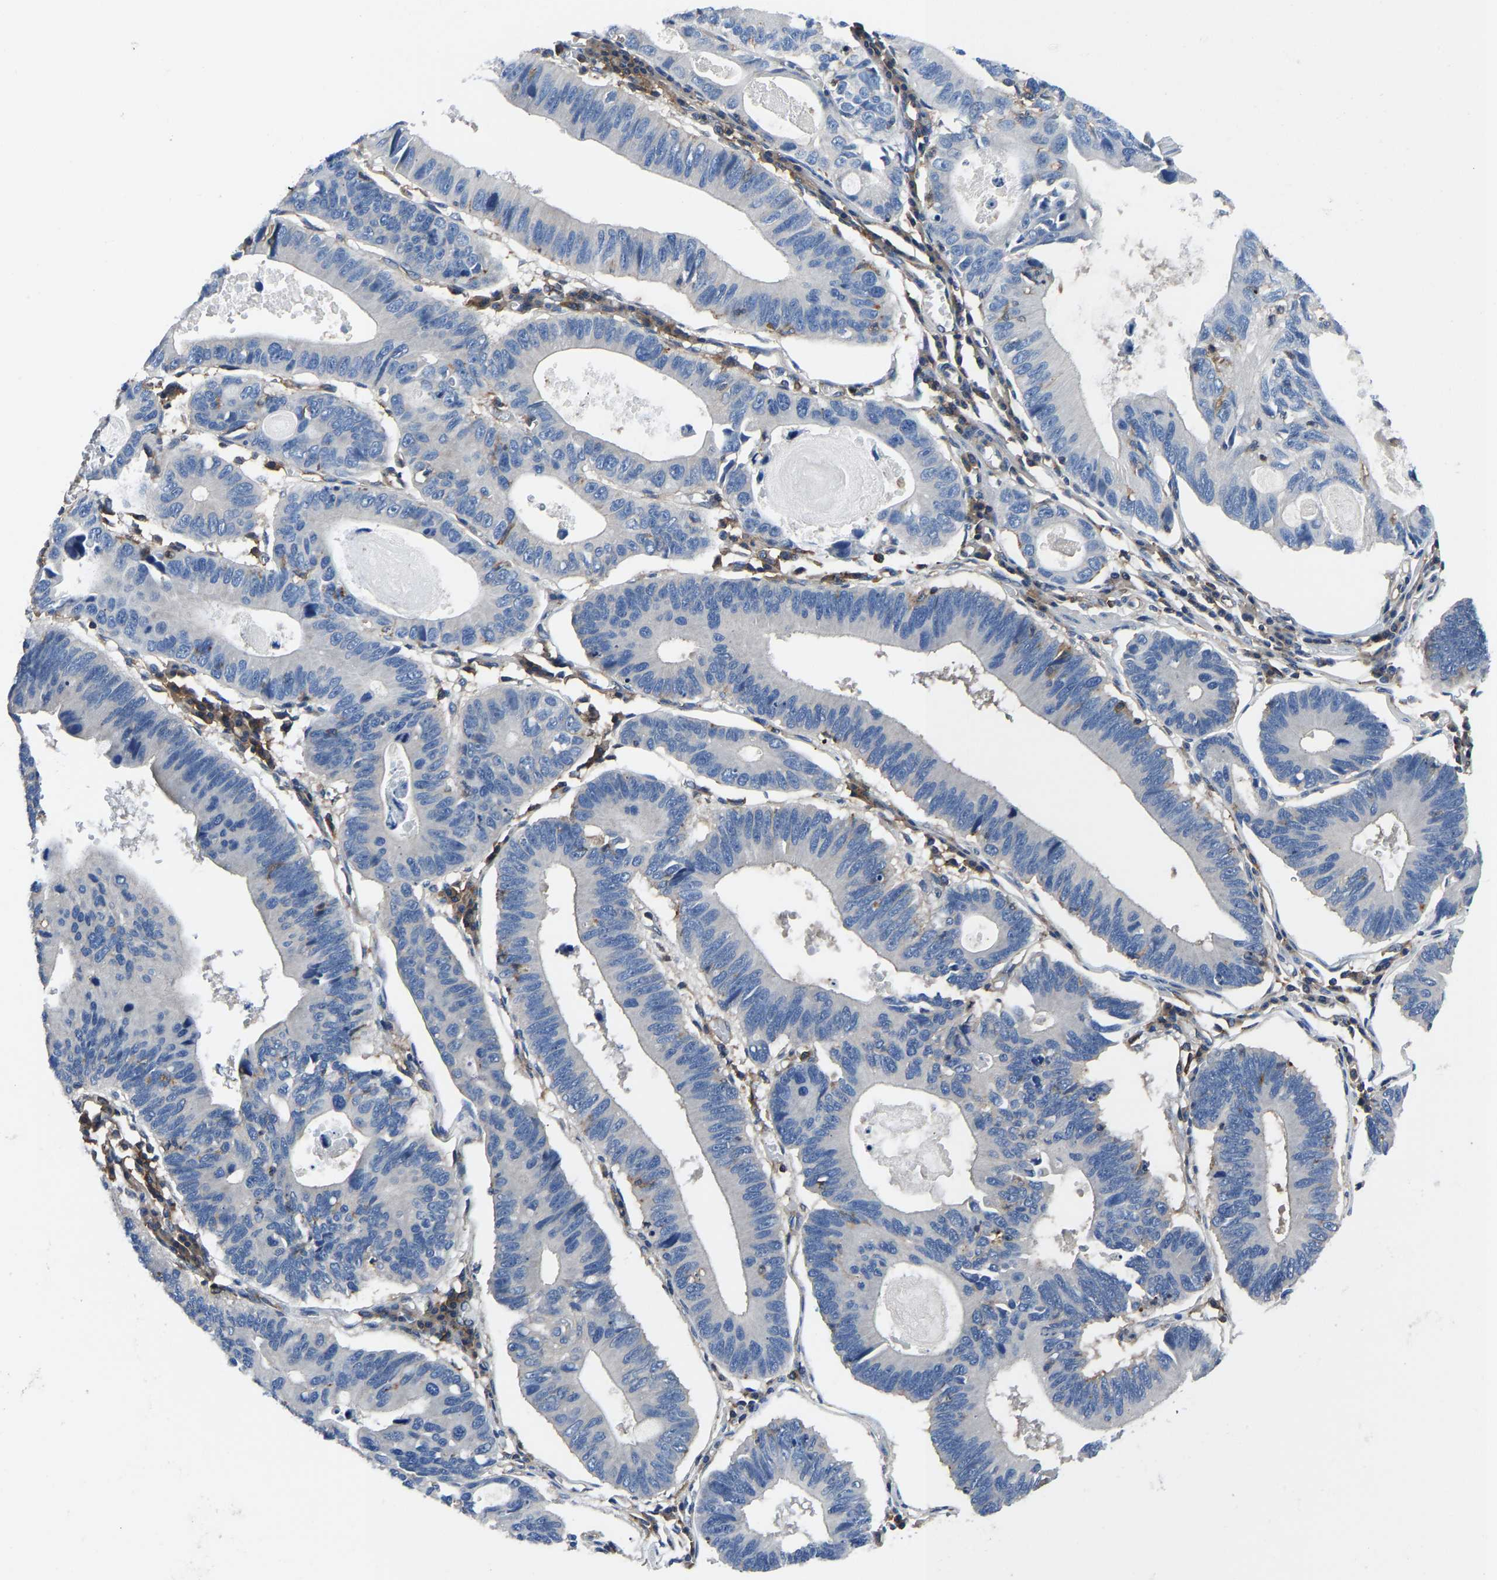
{"staining": {"intensity": "negative", "quantity": "none", "location": "none"}, "tissue": "stomach cancer", "cell_type": "Tumor cells", "image_type": "cancer", "snomed": [{"axis": "morphology", "description": "Adenocarcinoma, NOS"}, {"axis": "topography", "description": "Stomach"}], "caption": "Tumor cells are negative for brown protein staining in stomach adenocarcinoma.", "gene": "PRKAR1A", "patient": {"sex": "male", "age": 59}}